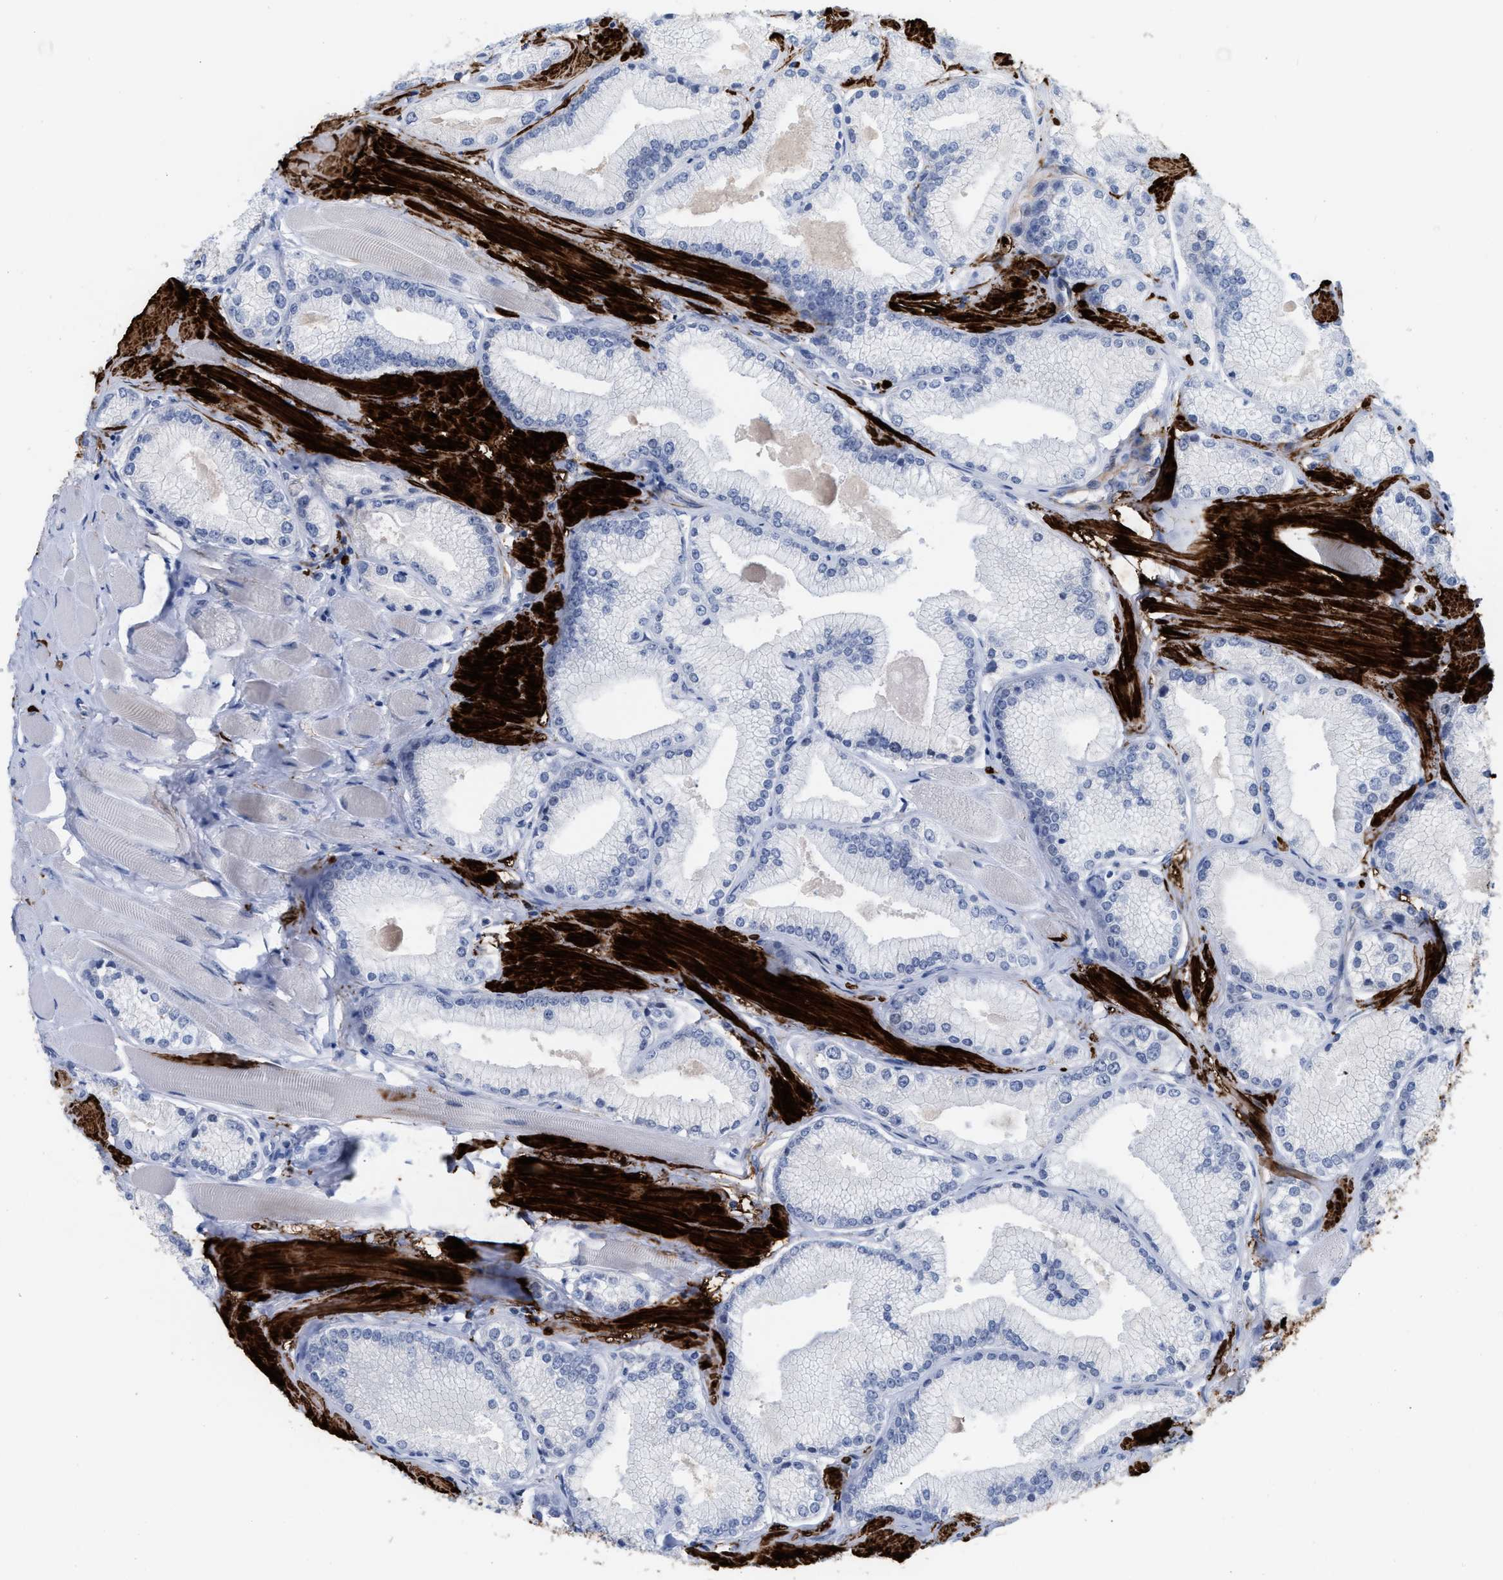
{"staining": {"intensity": "negative", "quantity": "none", "location": "none"}, "tissue": "prostate cancer", "cell_type": "Tumor cells", "image_type": "cancer", "snomed": [{"axis": "morphology", "description": "Adenocarcinoma, High grade"}, {"axis": "topography", "description": "Prostate"}], "caption": "This is a photomicrograph of immunohistochemistry (IHC) staining of prostate high-grade adenocarcinoma, which shows no positivity in tumor cells.", "gene": "TAGLN", "patient": {"sex": "male", "age": 50}}